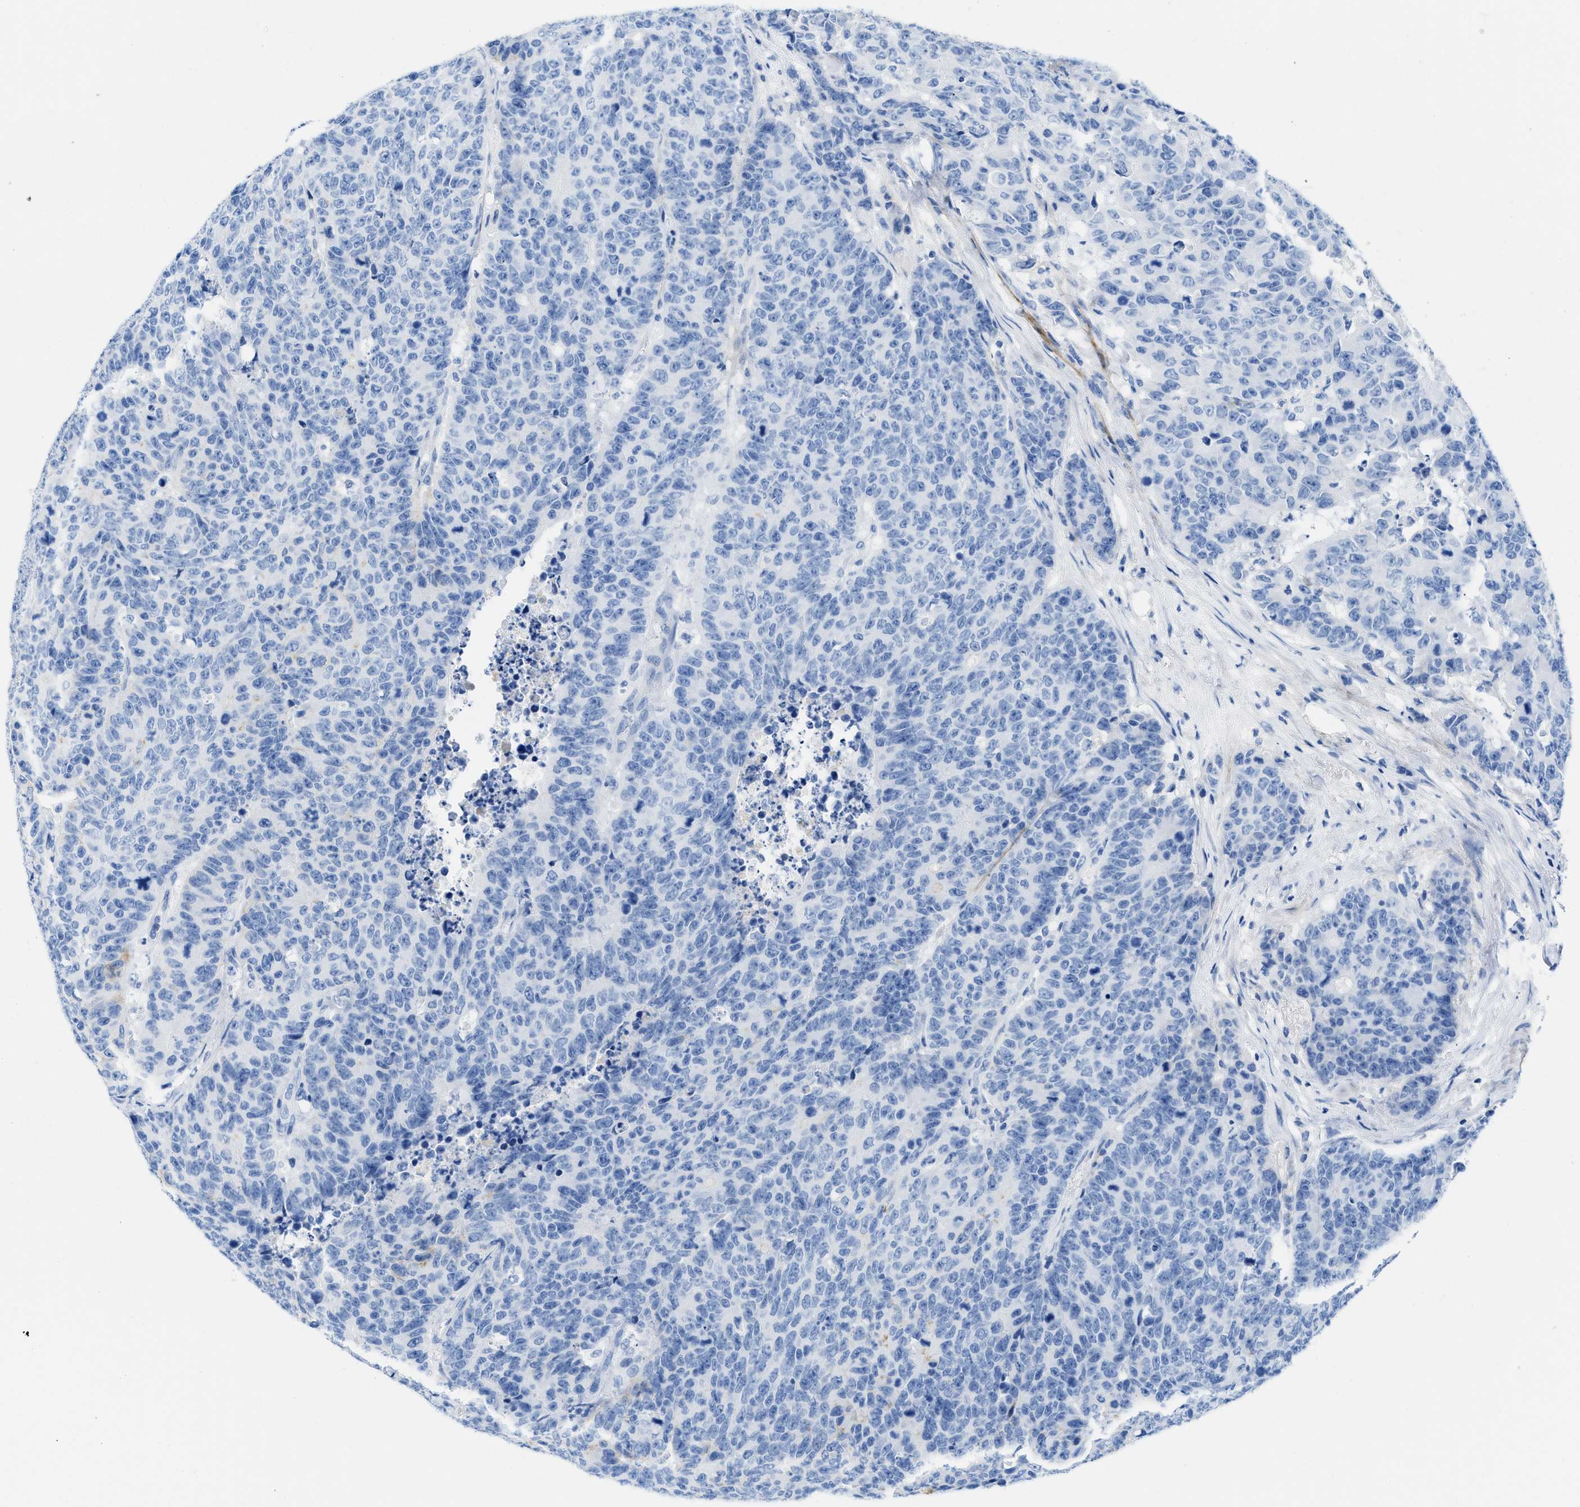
{"staining": {"intensity": "negative", "quantity": "none", "location": "none"}, "tissue": "colorectal cancer", "cell_type": "Tumor cells", "image_type": "cancer", "snomed": [{"axis": "morphology", "description": "Adenocarcinoma, NOS"}, {"axis": "topography", "description": "Colon"}], "caption": "This is a photomicrograph of immunohistochemistry staining of colorectal cancer, which shows no staining in tumor cells.", "gene": "COL3A1", "patient": {"sex": "female", "age": 86}}